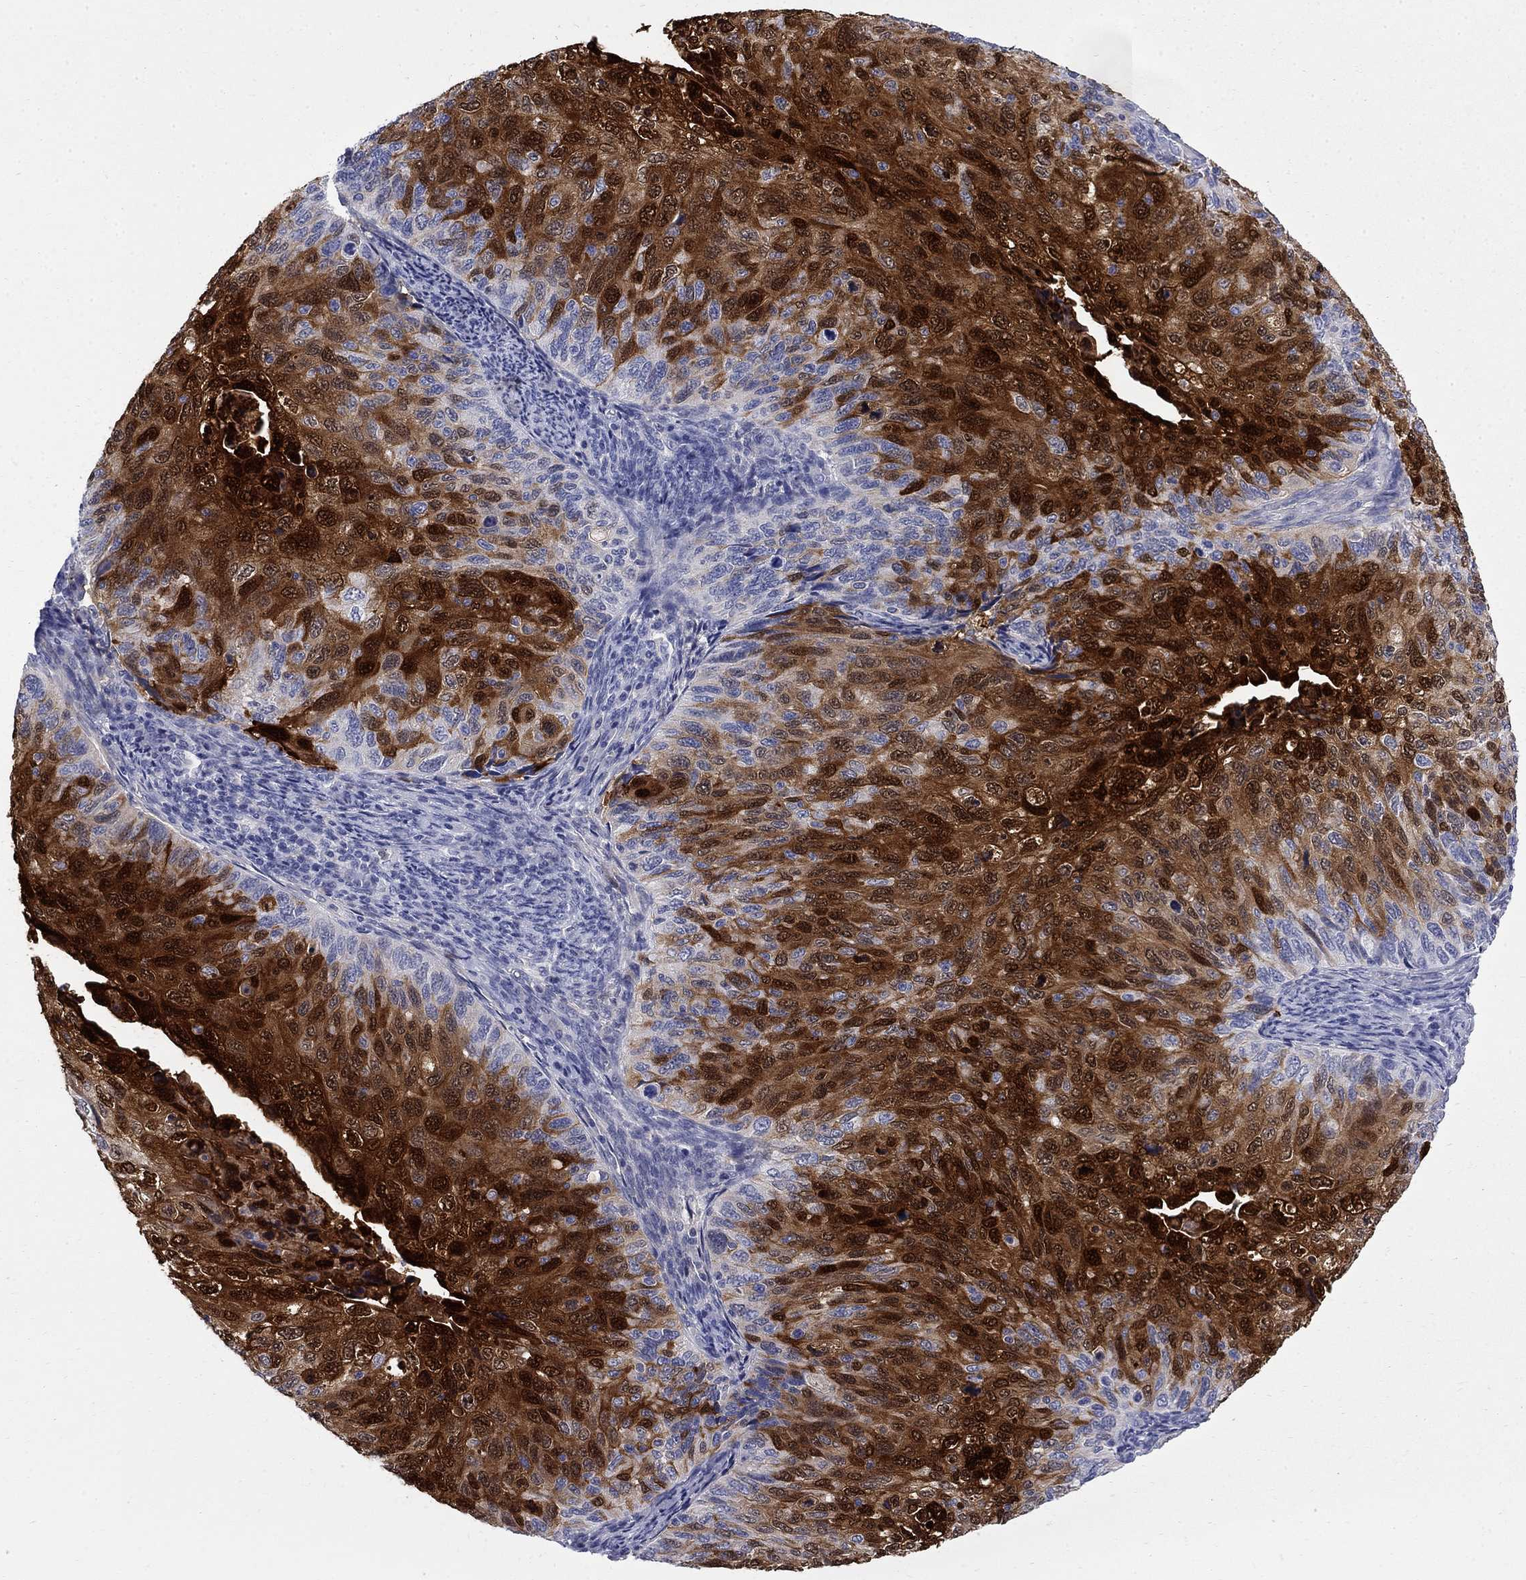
{"staining": {"intensity": "strong", "quantity": "25%-75%", "location": "cytoplasmic/membranous,nuclear"}, "tissue": "cervical cancer", "cell_type": "Tumor cells", "image_type": "cancer", "snomed": [{"axis": "morphology", "description": "Squamous cell carcinoma, NOS"}, {"axis": "topography", "description": "Cervix"}], "caption": "Protein staining of cervical cancer tissue exhibits strong cytoplasmic/membranous and nuclear positivity in approximately 25%-75% of tumor cells. Immunohistochemistry stains the protein of interest in brown and the nuclei are stained blue.", "gene": "SERPINB2", "patient": {"sex": "female", "age": 70}}